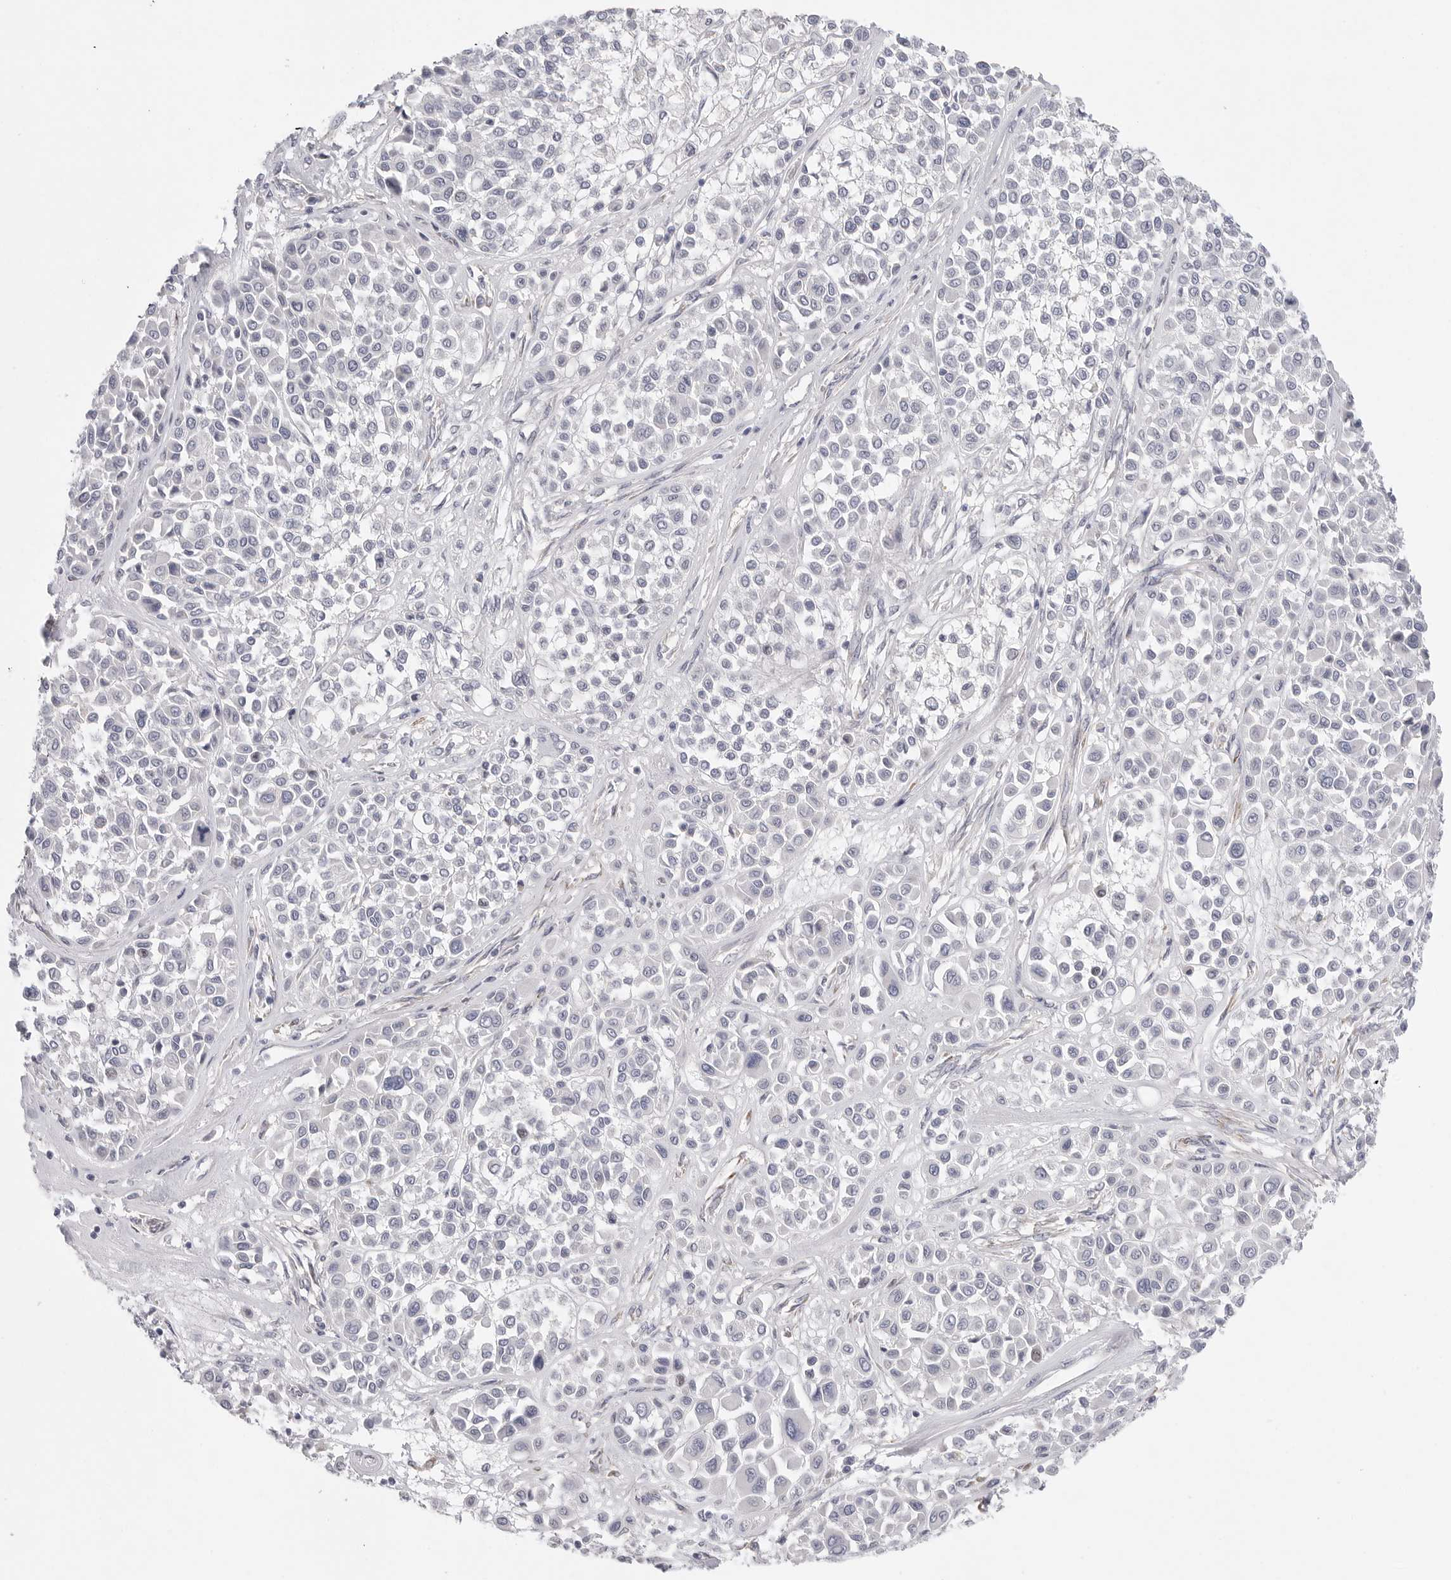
{"staining": {"intensity": "negative", "quantity": "none", "location": "none"}, "tissue": "melanoma", "cell_type": "Tumor cells", "image_type": "cancer", "snomed": [{"axis": "morphology", "description": "Malignant melanoma, Metastatic site"}, {"axis": "topography", "description": "Soft tissue"}], "caption": "Immunohistochemical staining of human melanoma reveals no significant positivity in tumor cells.", "gene": "ELP3", "patient": {"sex": "male", "age": 41}}